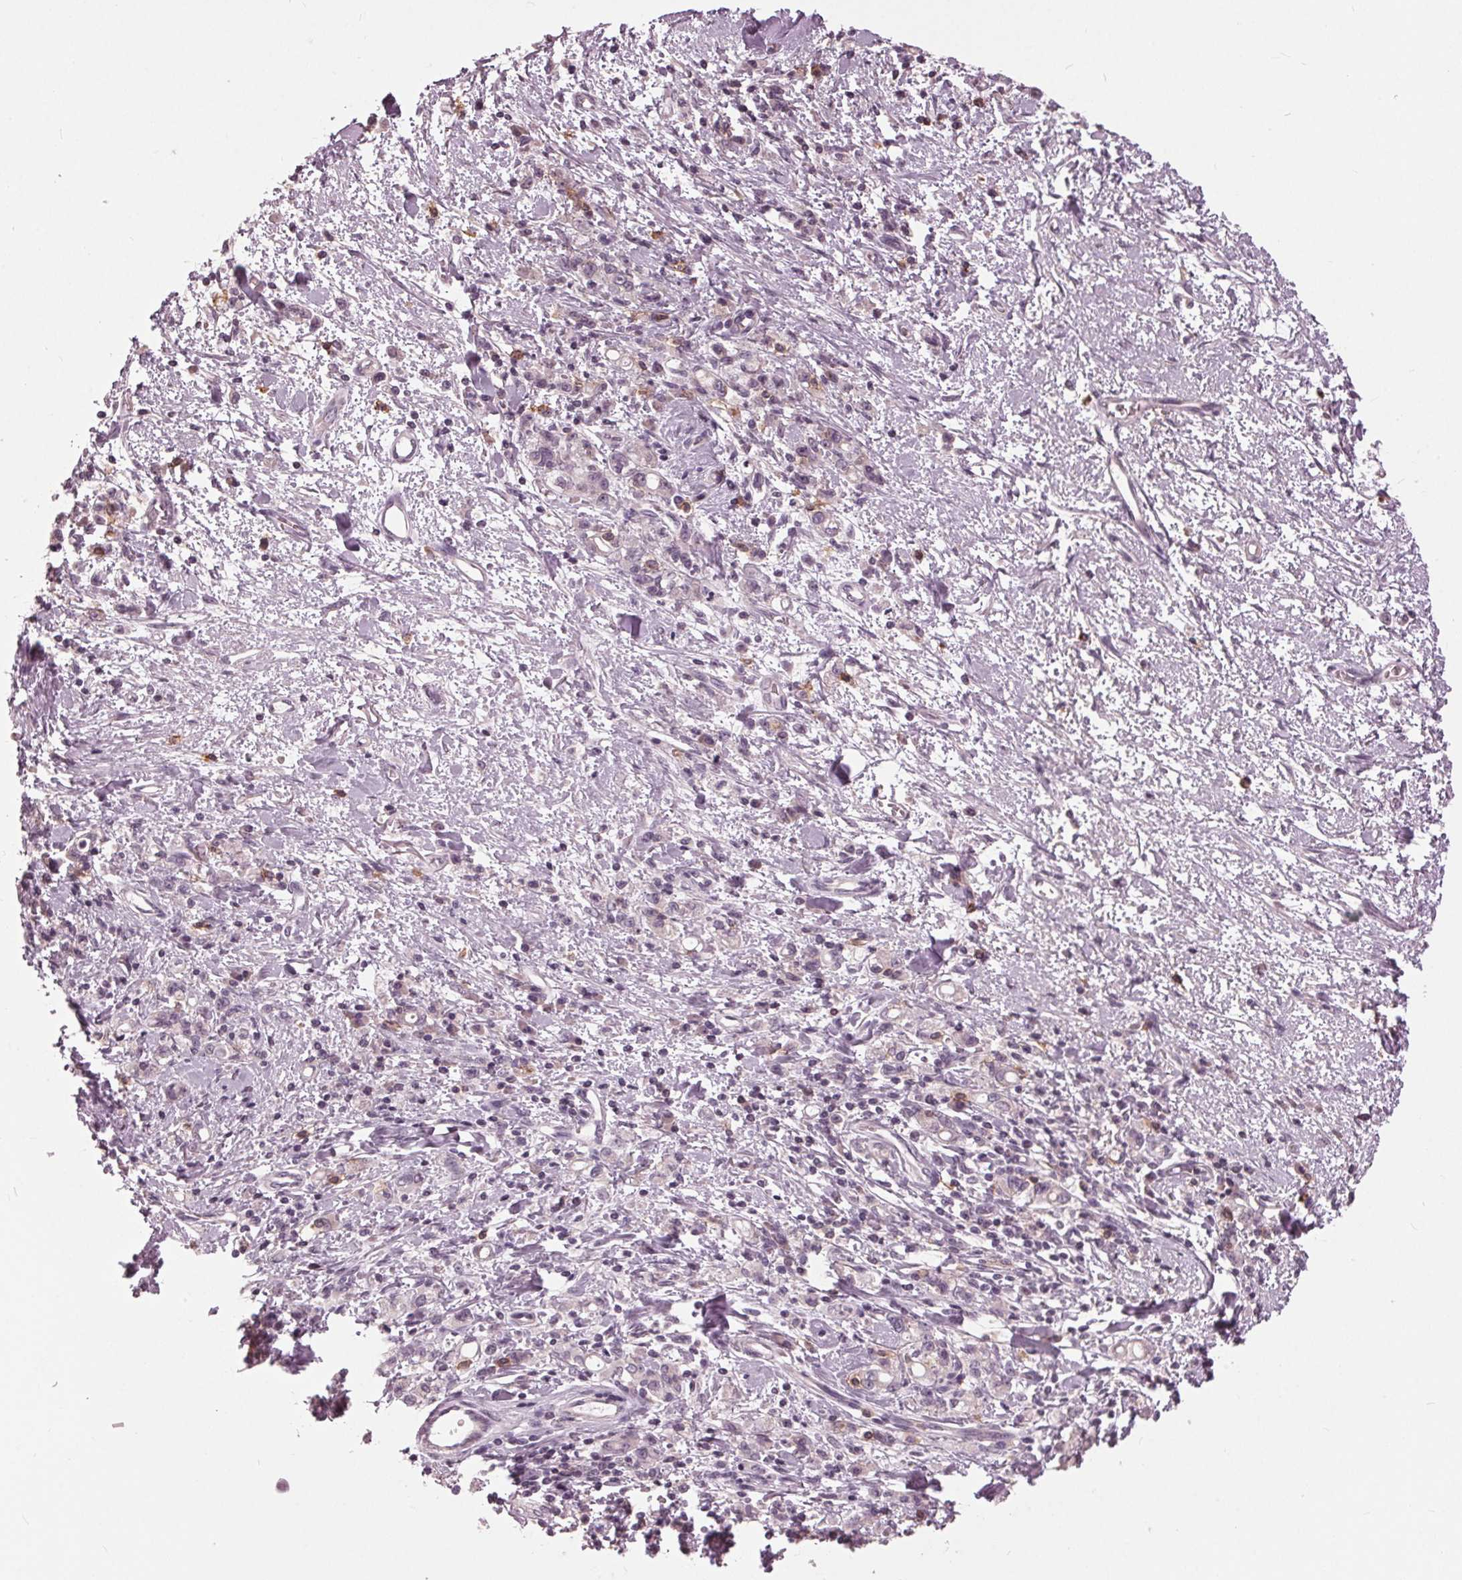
{"staining": {"intensity": "negative", "quantity": "none", "location": "none"}, "tissue": "stomach cancer", "cell_type": "Tumor cells", "image_type": "cancer", "snomed": [{"axis": "morphology", "description": "Adenocarcinoma, NOS"}, {"axis": "topography", "description": "Stomach"}], "caption": "High magnification brightfield microscopy of stomach cancer stained with DAB (3,3'-diaminobenzidine) (brown) and counterstained with hematoxylin (blue): tumor cells show no significant staining.", "gene": "SIGLEC6", "patient": {"sex": "male", "age": 77}}